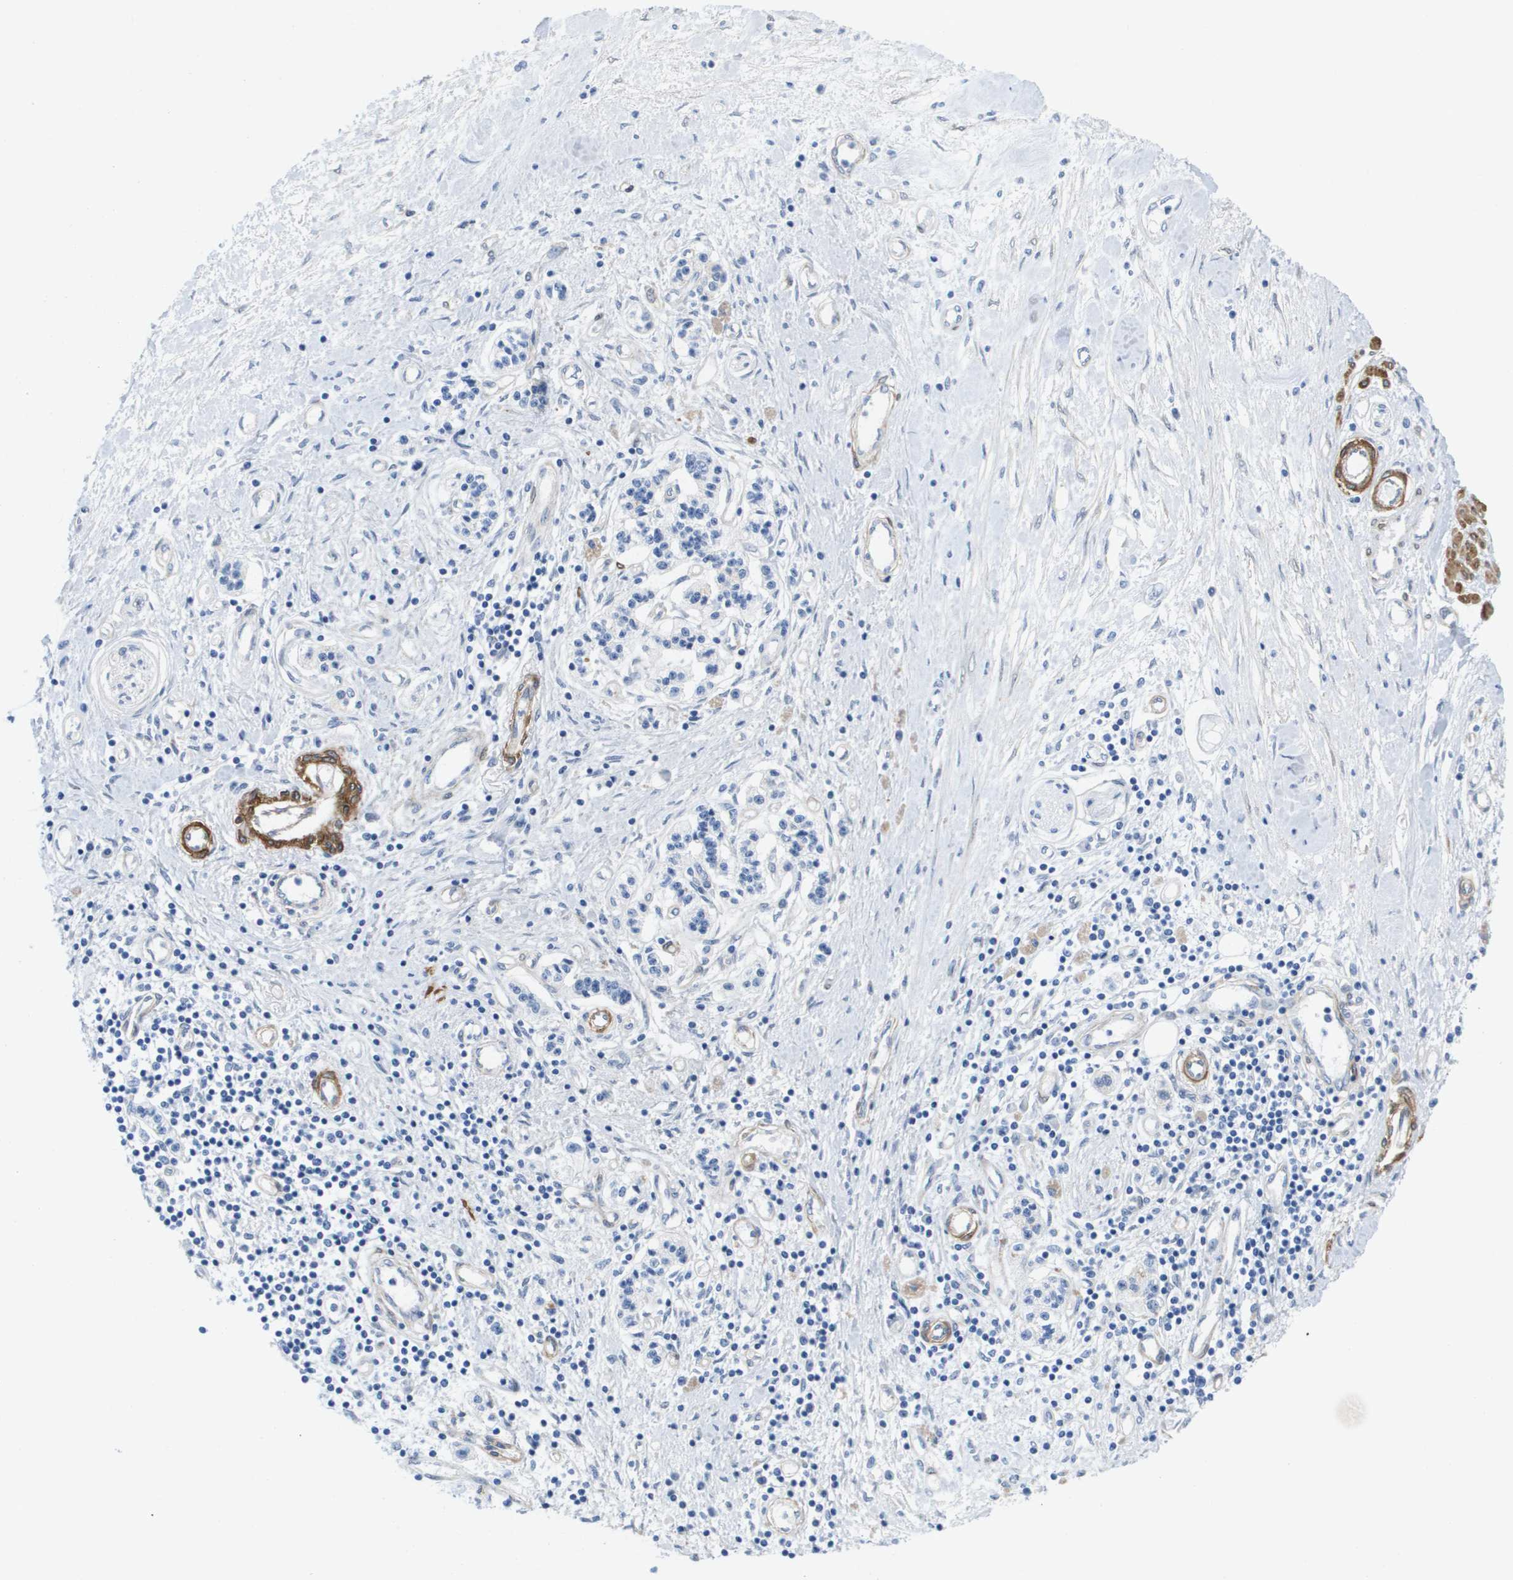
{"staining": {"intensity": "negative", "quantity": "none", "location": "none"}, "tissue": "pancreatic cancer", "cell_type": "Tumor cells", "image_type": "cancer", "snomed": [{"axis": "morphology", "description": "Adenocarcinoma, NOS"}, {"axis": "topography", "description": "Pancreas"}], "caption": "Adenocarcinoma (pancreatic) stained for a protein using IHC displays no positivity tumor cells.", "gene": "LPP", "patient": {"sex": "female", "age": 77}}